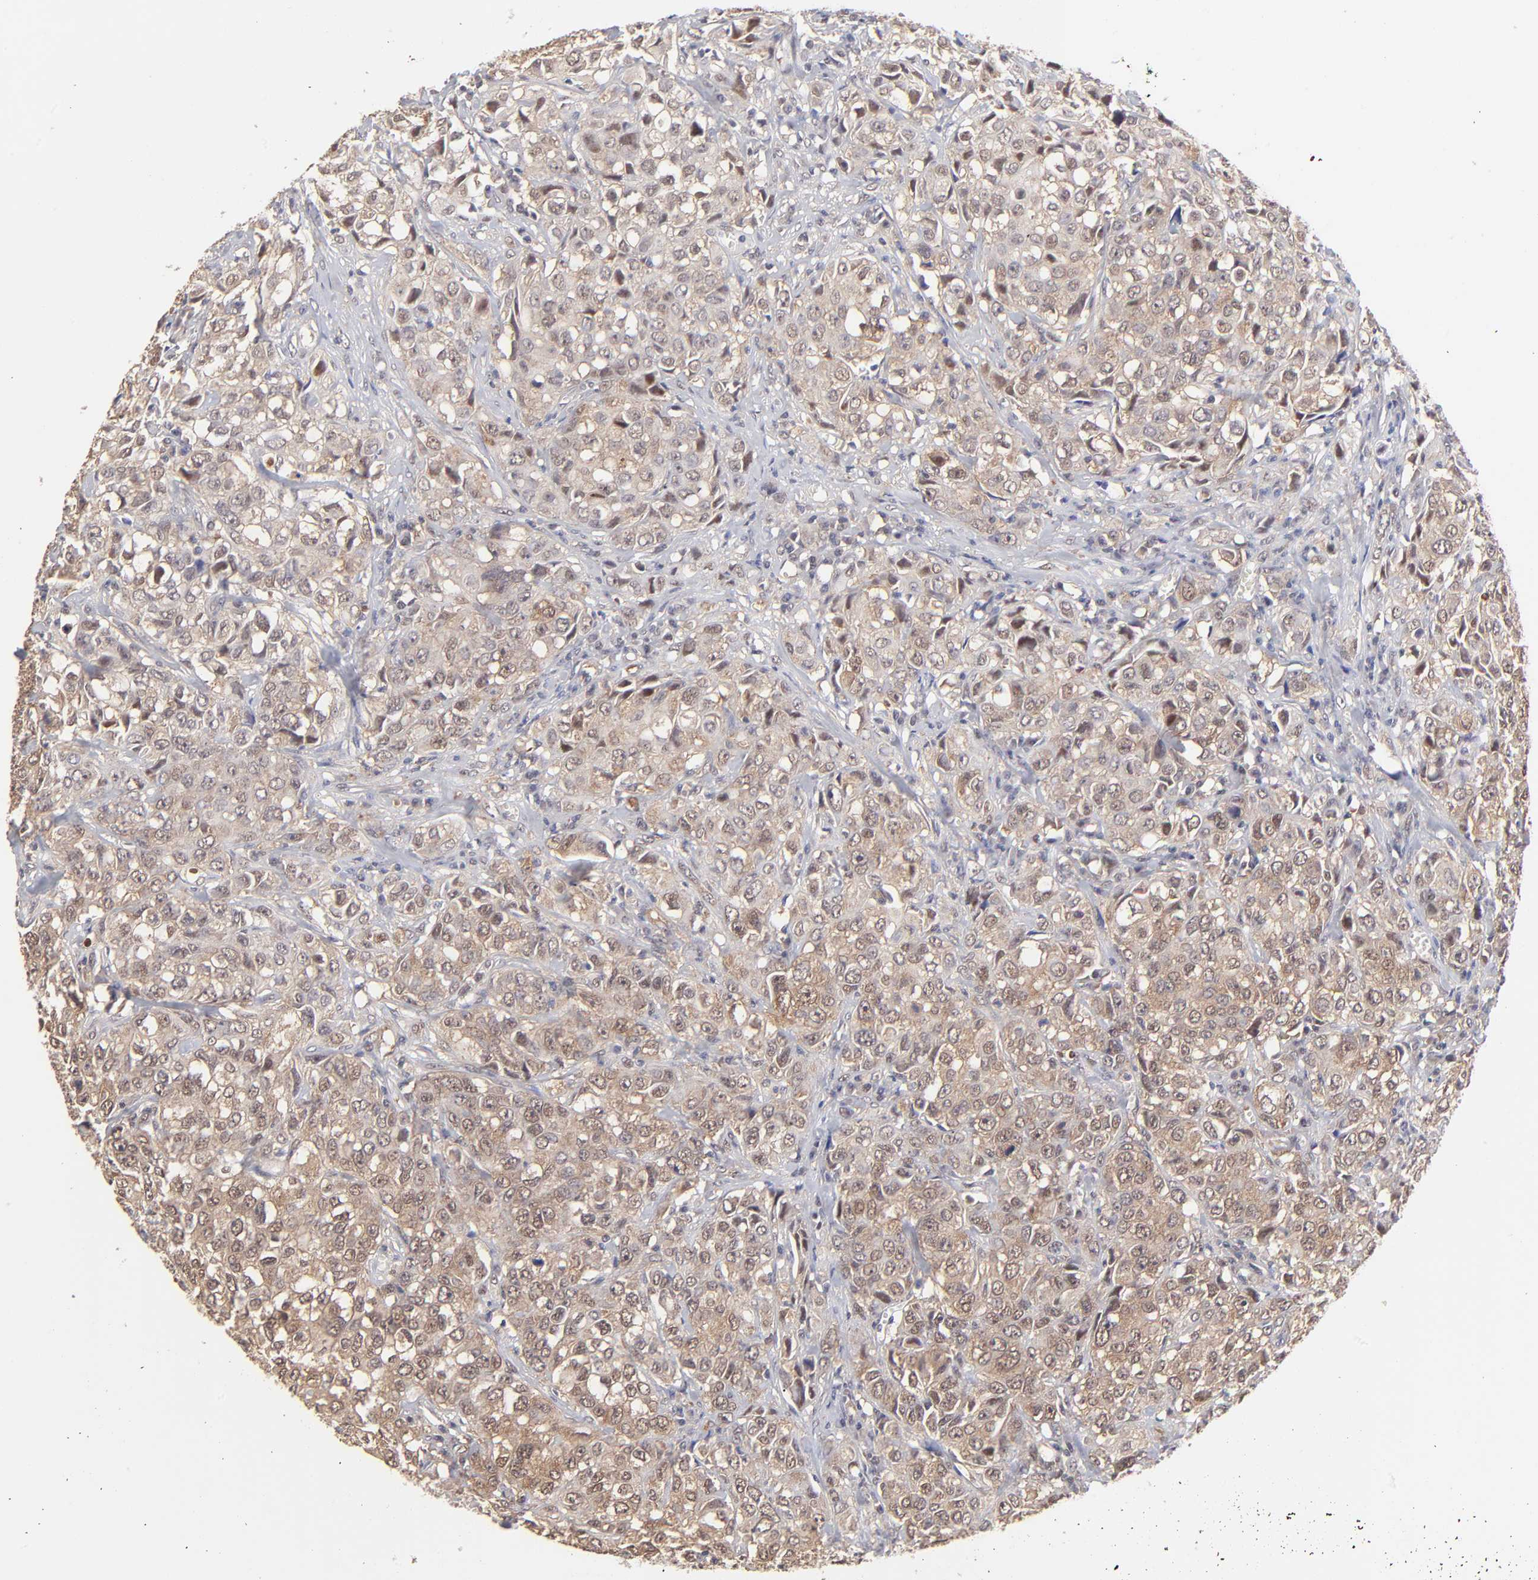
{"staining": {"intensity": "weak", "quantity": "25%-75%", "location": "cytoplasmic/membranous,nuclear"}, "tissue": "urothelial cancer", "cell_type": "Tumor cells", "image_type": "cancer", "snomed": [{"axis": "morphology", "description": "Urothelial carcinoma, High grade"}, {"axis": "topography", "description": "Urinary bladder"}], "caption": "Immunohistochemical staining of human urothelial carcinoma (high-grade) shows weak cytoplasmic/membranous and nuclear protein positivity in about 25%-75% of tumor cells. The staining is performed using DAB (3,3'-diaminobenzidine) brown chromogen to label protein expression. The nuclei are counter-stained blue using hematoxylin.", "gene": "PSMC4", "patient": {"sex": "female", "age": 75}}